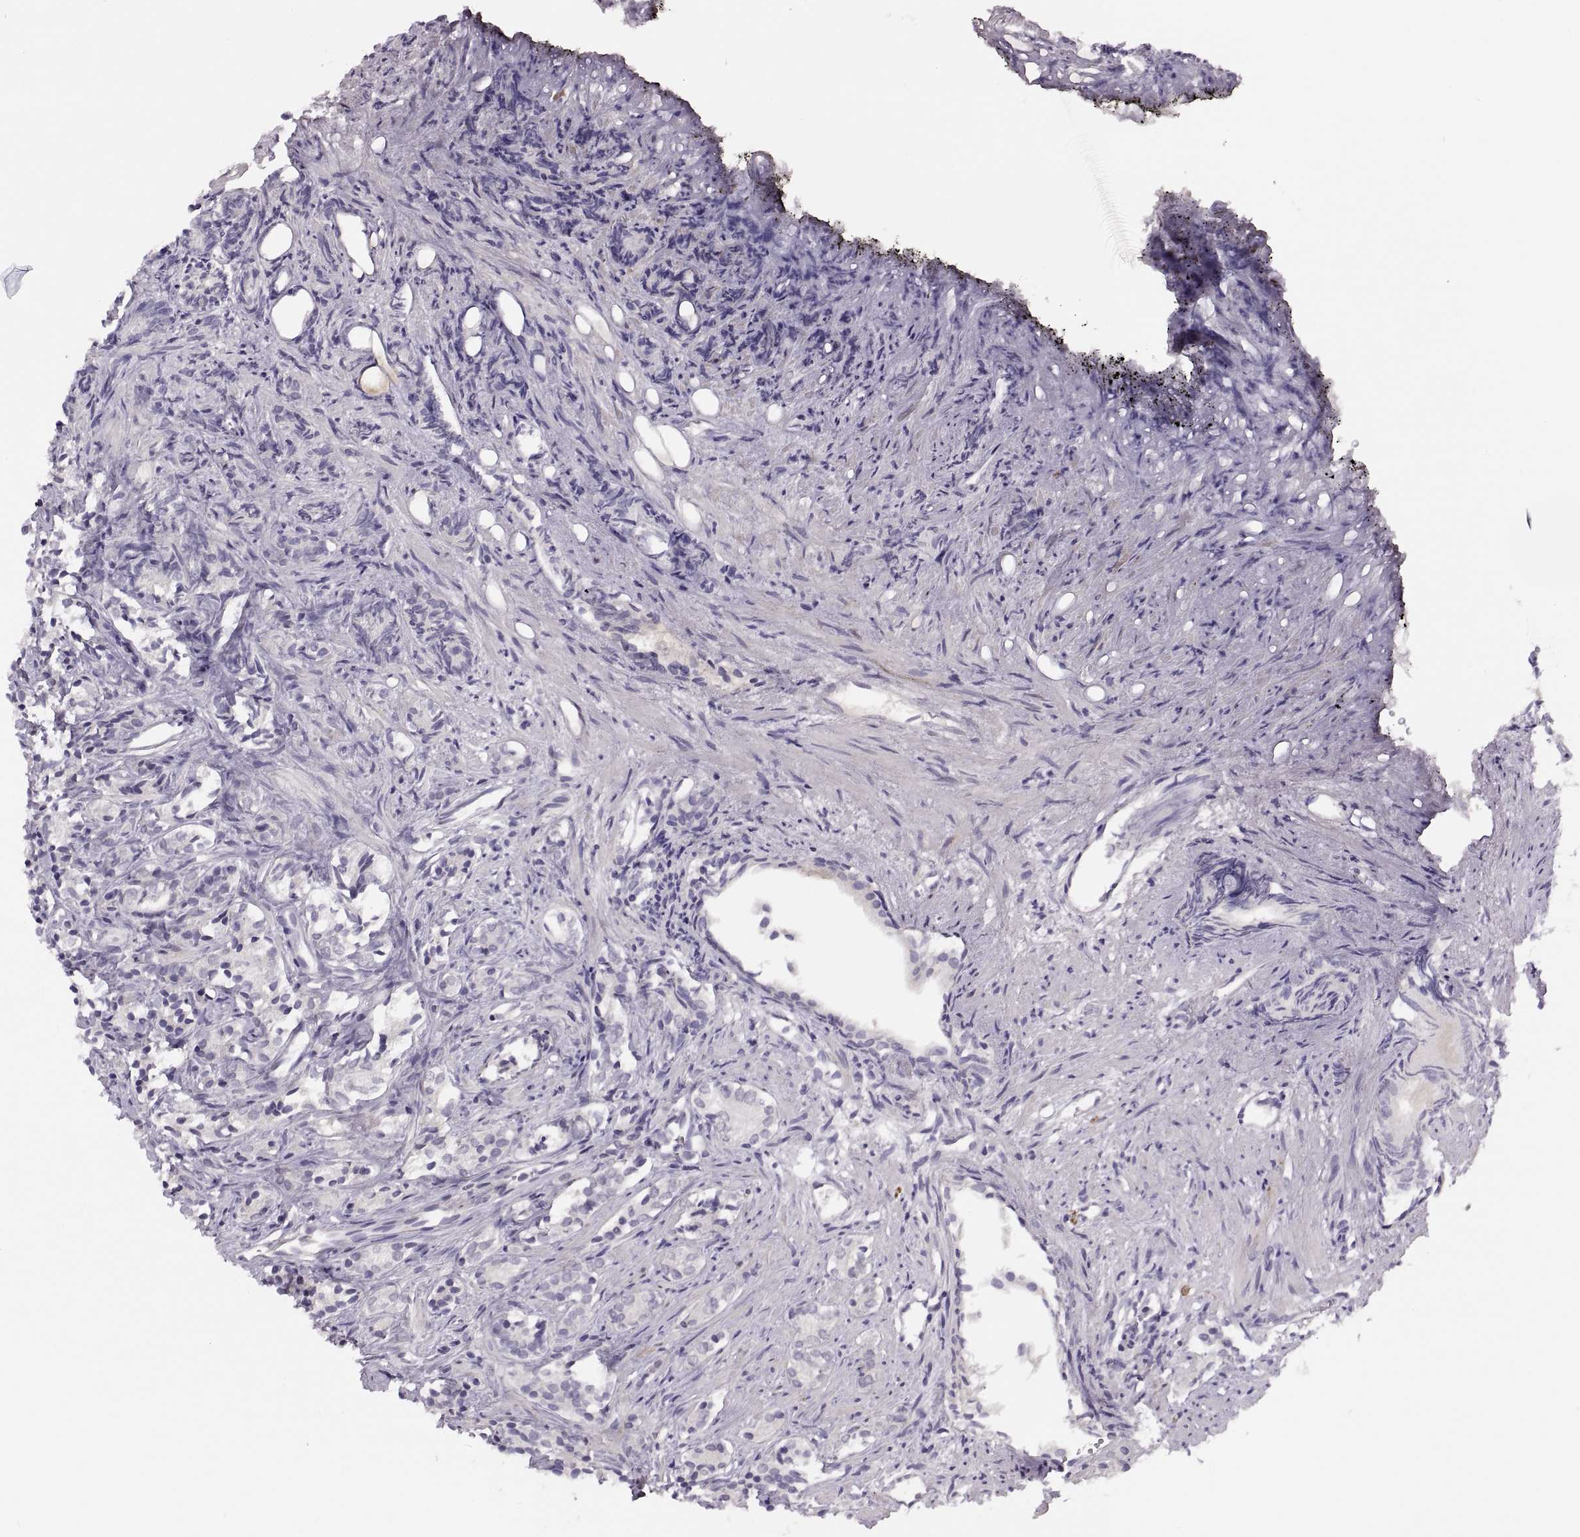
{"staining": {"intensity": "negative", "quantity": "none", "location": "none"}, "tissue": "prostate cancer", "cell_type": "Tumor cells", "image_type": "cancer", "snomed": [{"axis": "morphology", "description": "Adenocarcinoma, High grade"}, {"axis": "topography", "description": "Prostate"}], "caption": "IHC photomicrograph of neoplastic tissue: prostate high-grade adenocarcinoma stained with DAB demonstrates no significant protein staining in tumor cells.", "gene": "CHCT1", "patient": {"sex": "male", "age": 84}}